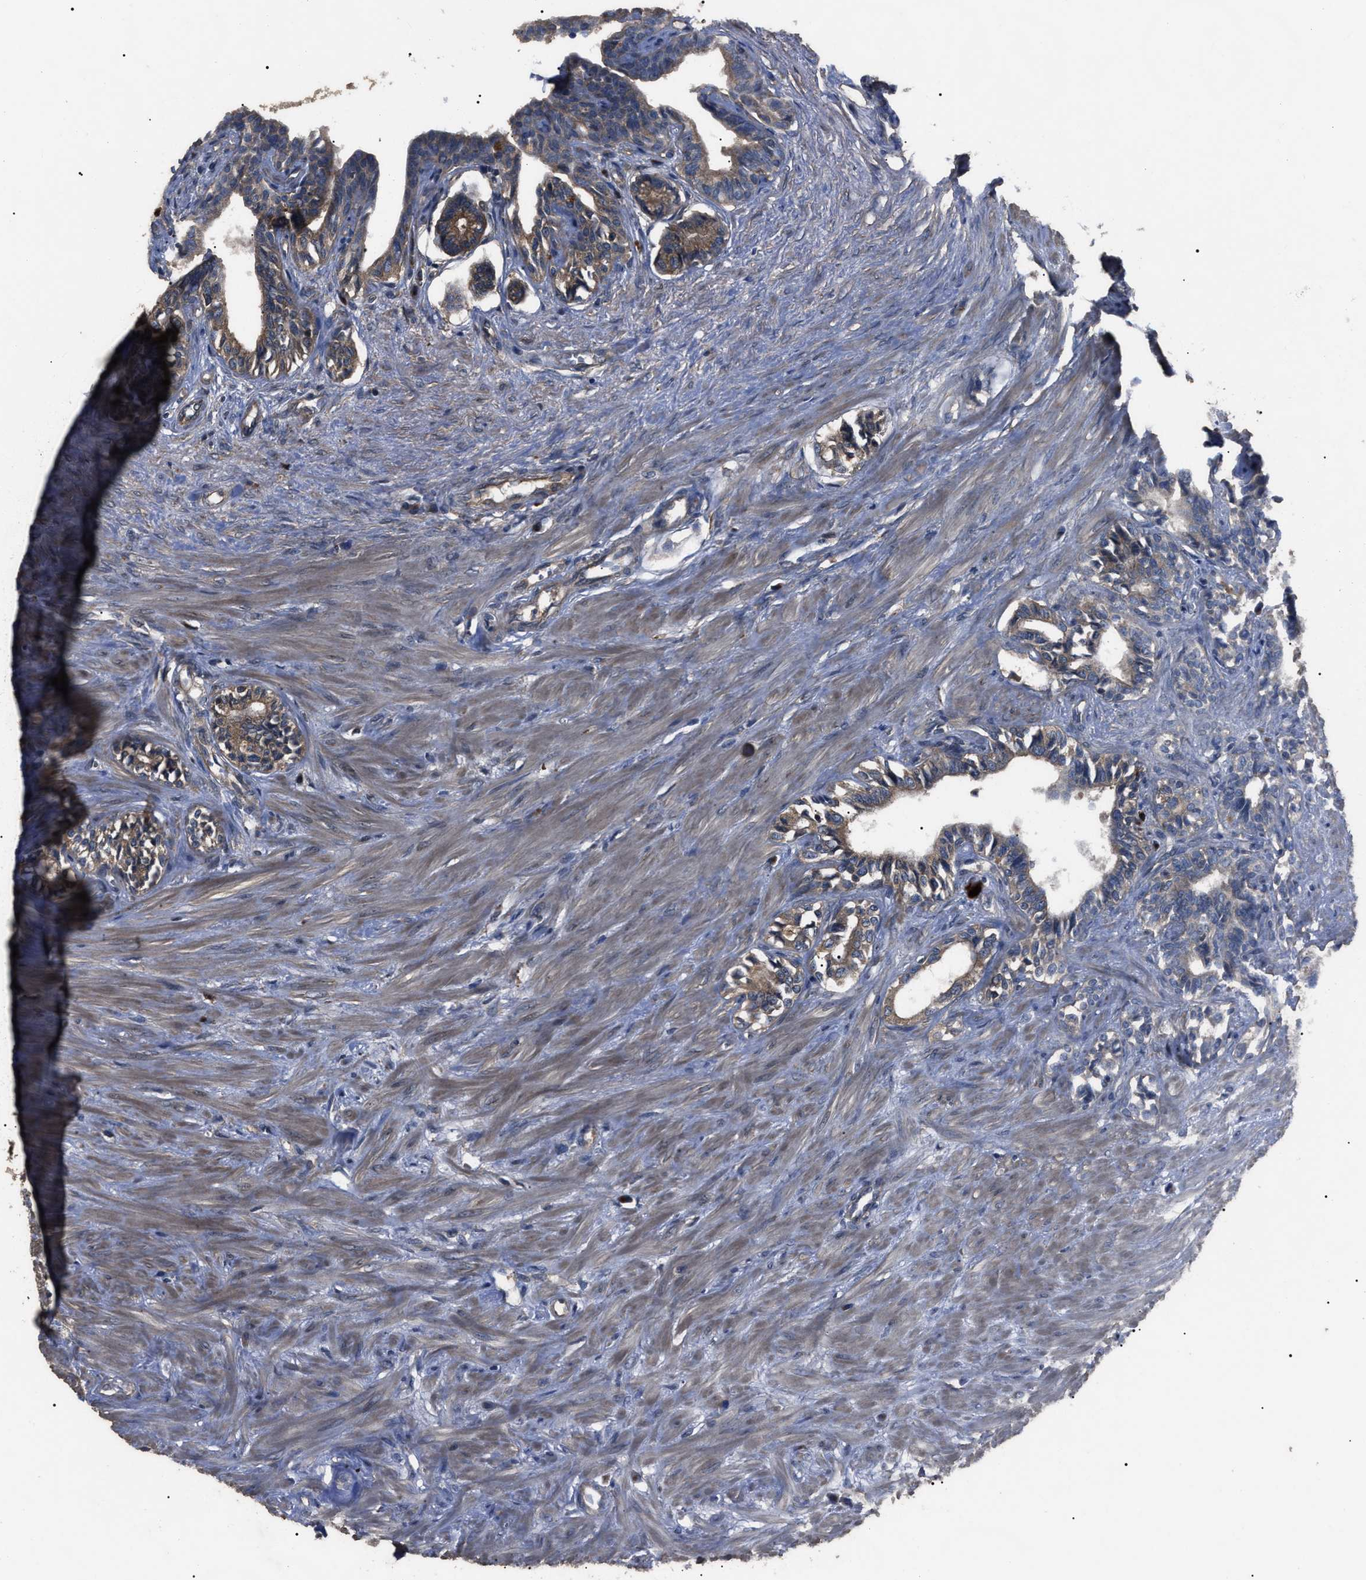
{"staining": {"intensity": "moderate", "quantity": ">75%", "location": "cytoplasmic/membranous"}, "tissue": "seminal vesicle", "cell_type": "Glandular cells", "image_type": "normal", "snomed": [{"axis": "morphology", "description": "Normal tissue, NOS"}, {"axis": "morphology", "description": "Adenocarcinoma, High grade"}, {"axis": "topography", "description": "Prostate"}, {"axis": "topography", "description": "Seminal veicle"}], "caption": "Moderate cytoplasmic/membranous staining for a protein is seen in about >75% of glandular cells of benign seminal vesicle using immunohistochemistry.", "gene": "RNF216", "patient": {"sex": "male", "age": 55}}